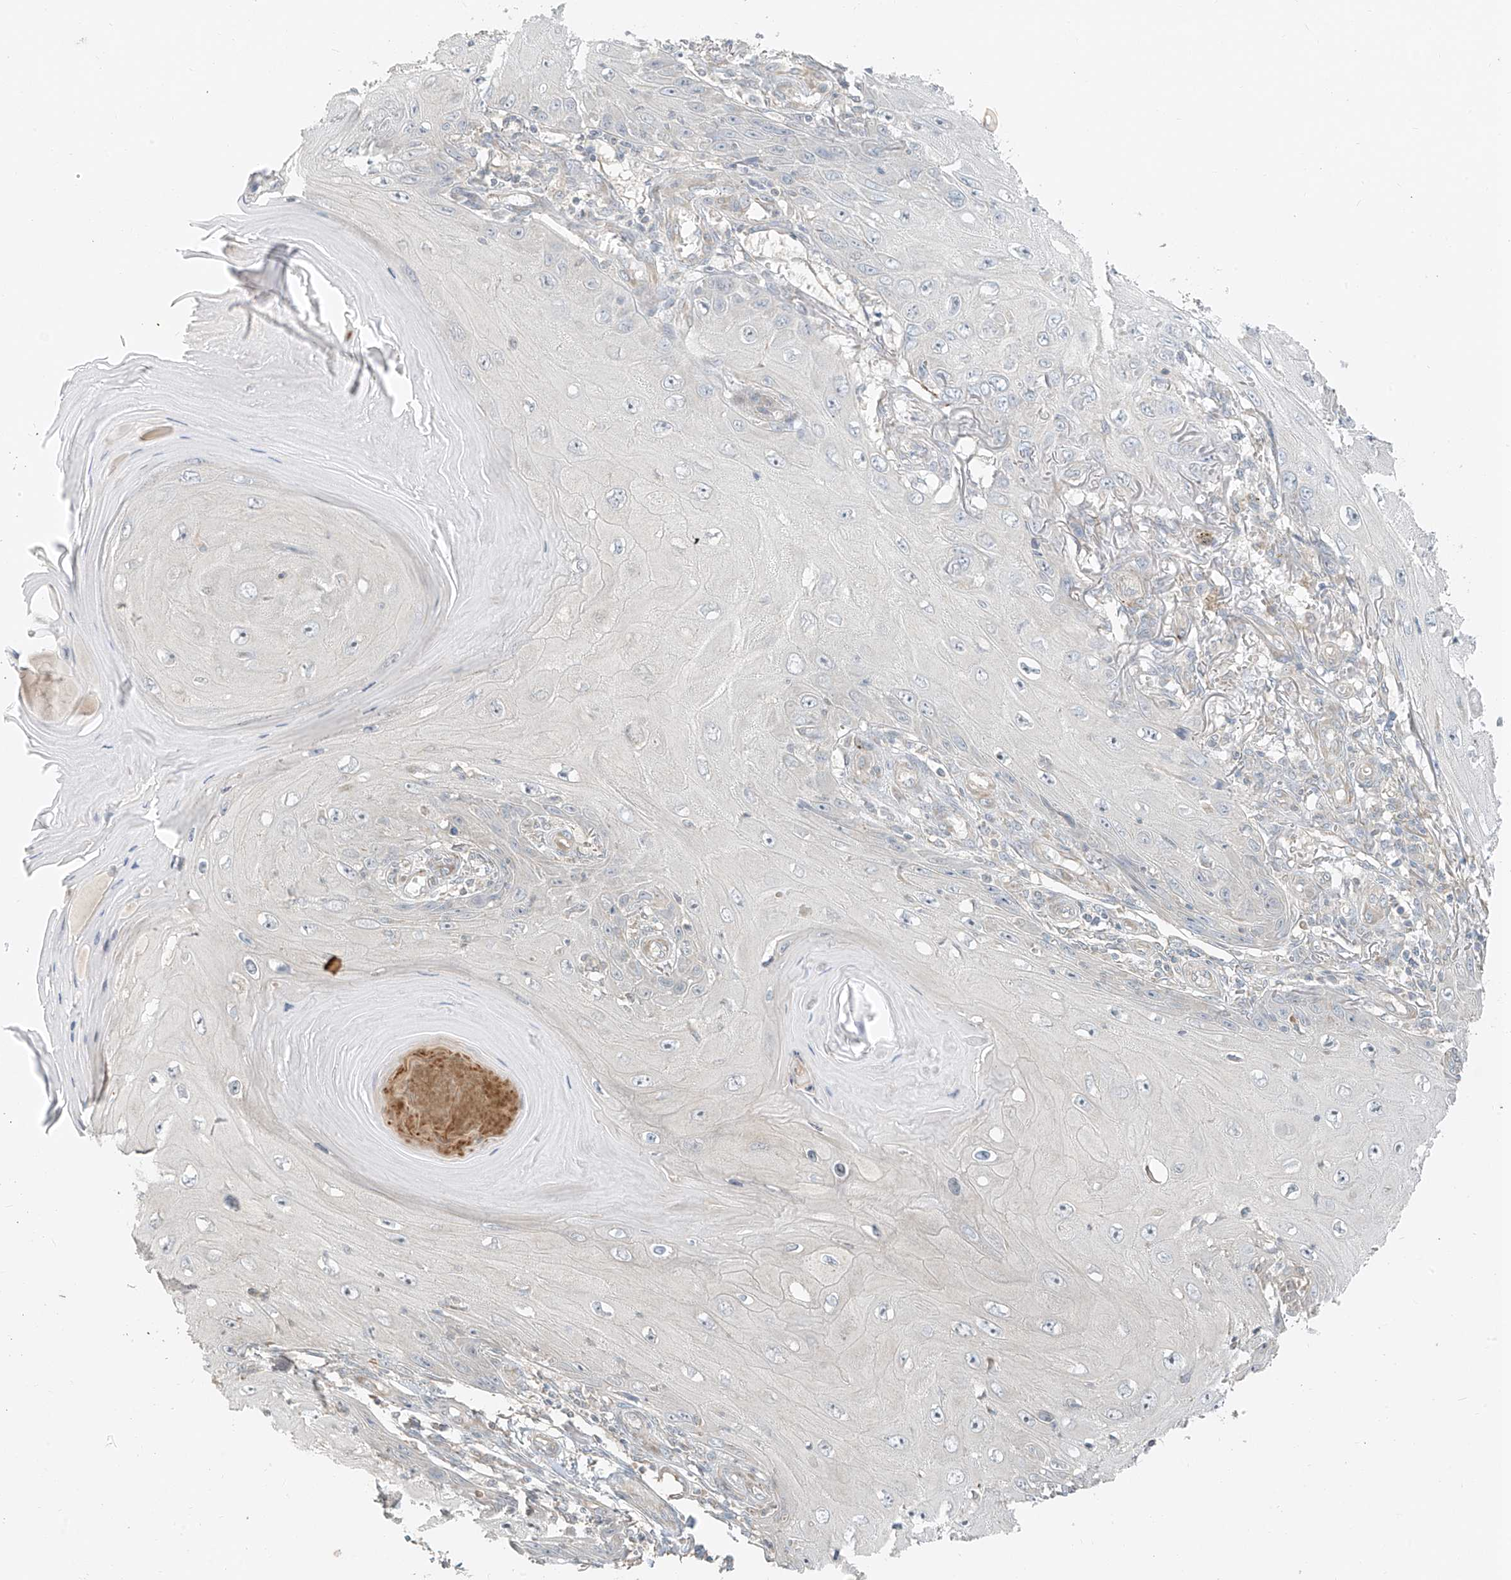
{"staining": {"intensity": "negative", "quantity": "none", "location": "none"}, "tissue": "skin cancer", "cell_type": "Tumor cells", "image_type": "cancer", "snomed": [{"axis": "morphology", "description": "Squamous cell carcinoma, NOS"}, {"axis": "topography", "description": "Skin"}], "caption": "Photomicrograph shows no protein staining in tumor cells of skin squamous cell carcinoma tissue. (DAB (3,3'-diaminobenzidine) immunohistochemistry (IHC) with hematoxylin counter stain).", "gene": "ANKZF1", "patient": {"sex": "female", "age": 73}}